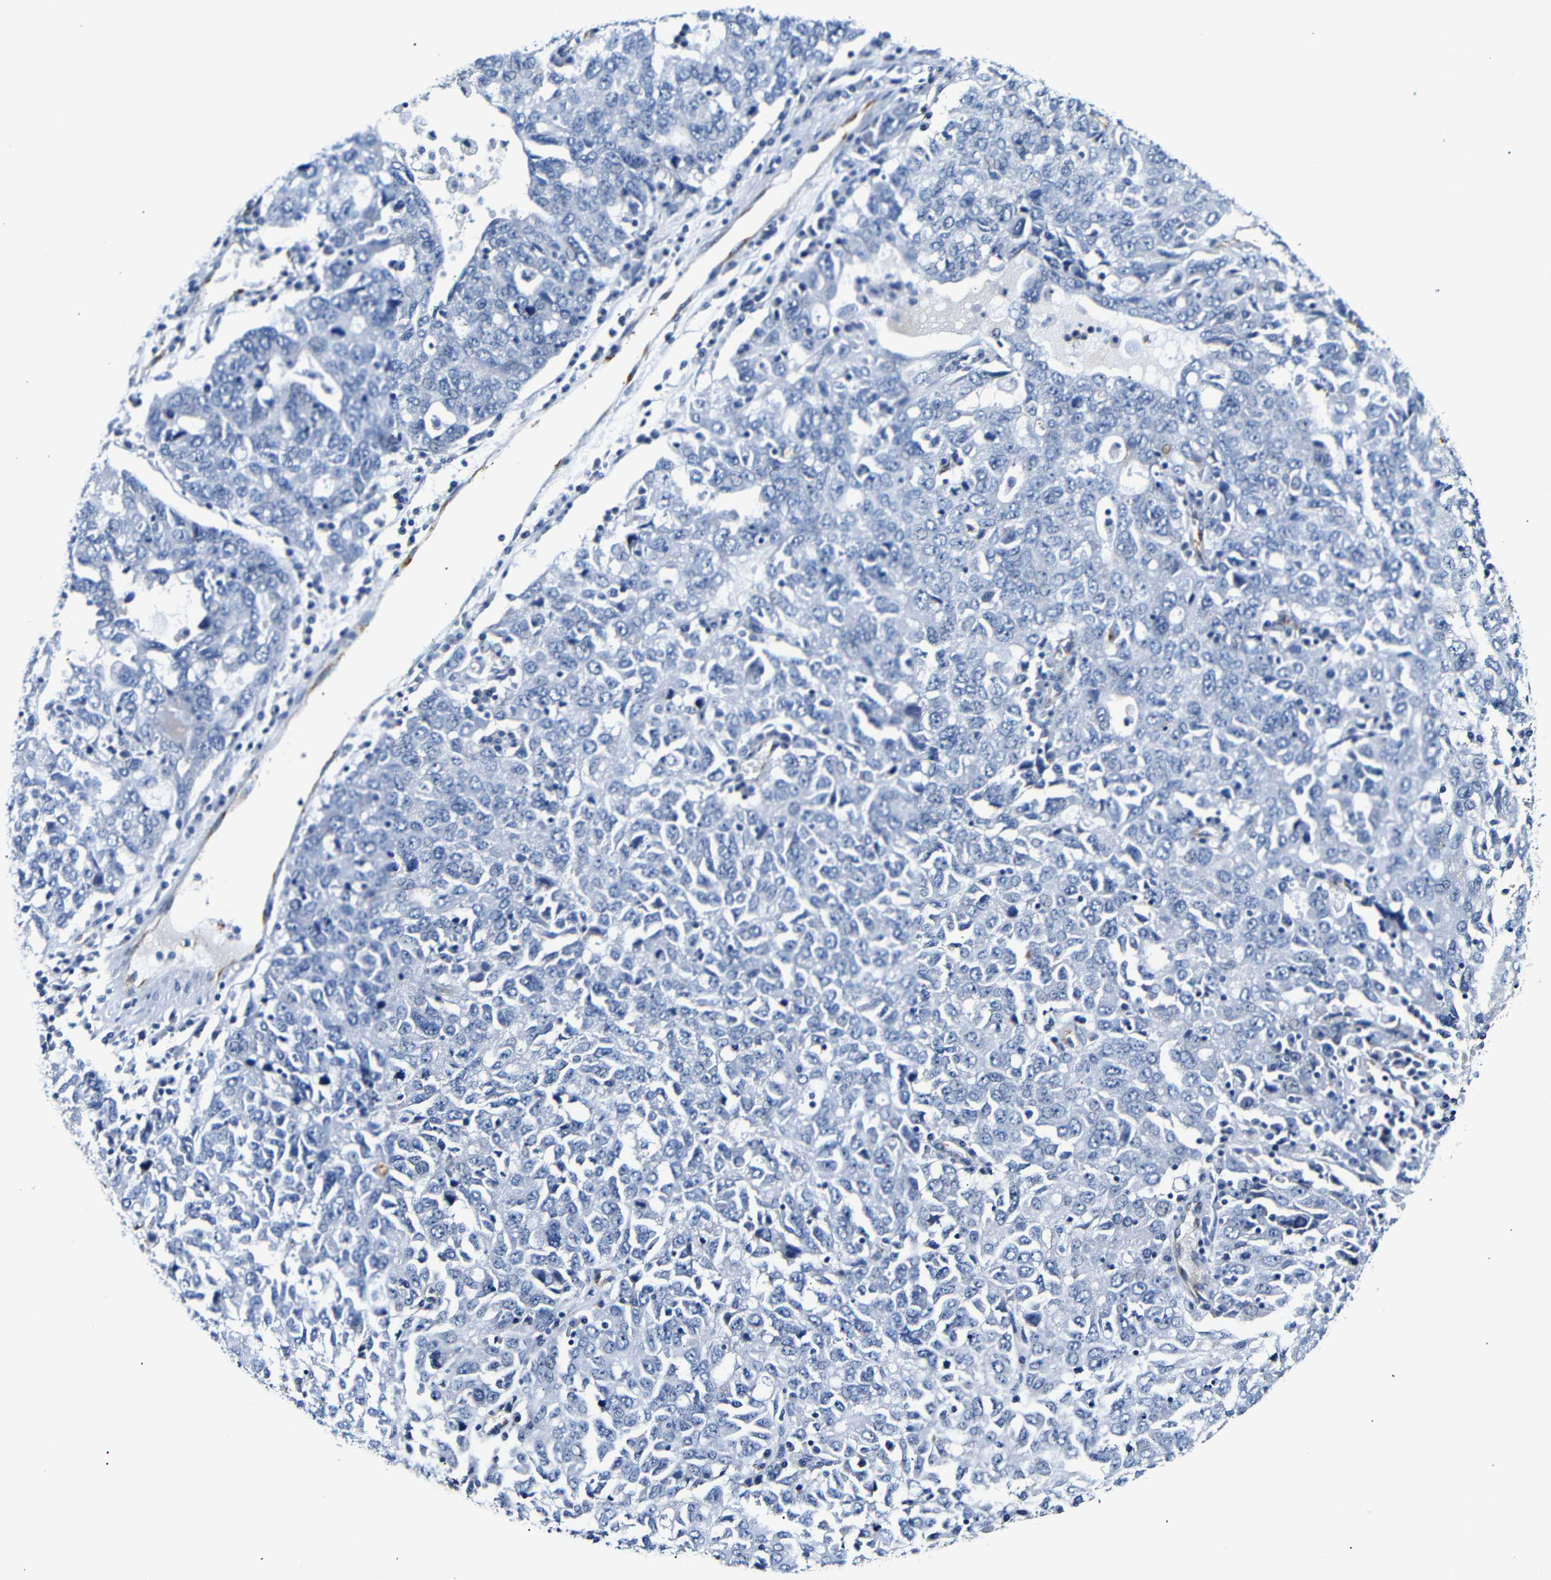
{"staining": {"intensity": "negative", "quantity": "none", "location": "none"}, "tissue": "ovarian cancer", "cell_type": "Tumor cells", "image_type": "cancer", "snomed": [{"axis": "morphology", "description": "Carcinoma, endometroid"}, {"axis": "topography", "description": "Ovary"}], "caption": "DAB (3,3'-diaminobenzidine) immunohistochemical staining of endometroid carcinoma (ovarian) shows no significant positivity in tumor cells. (Immunohistochemistry, brightfield microscopy, high magnification).", "gene": "MUC4", "patient": {"sex": "female", "age": 62}}